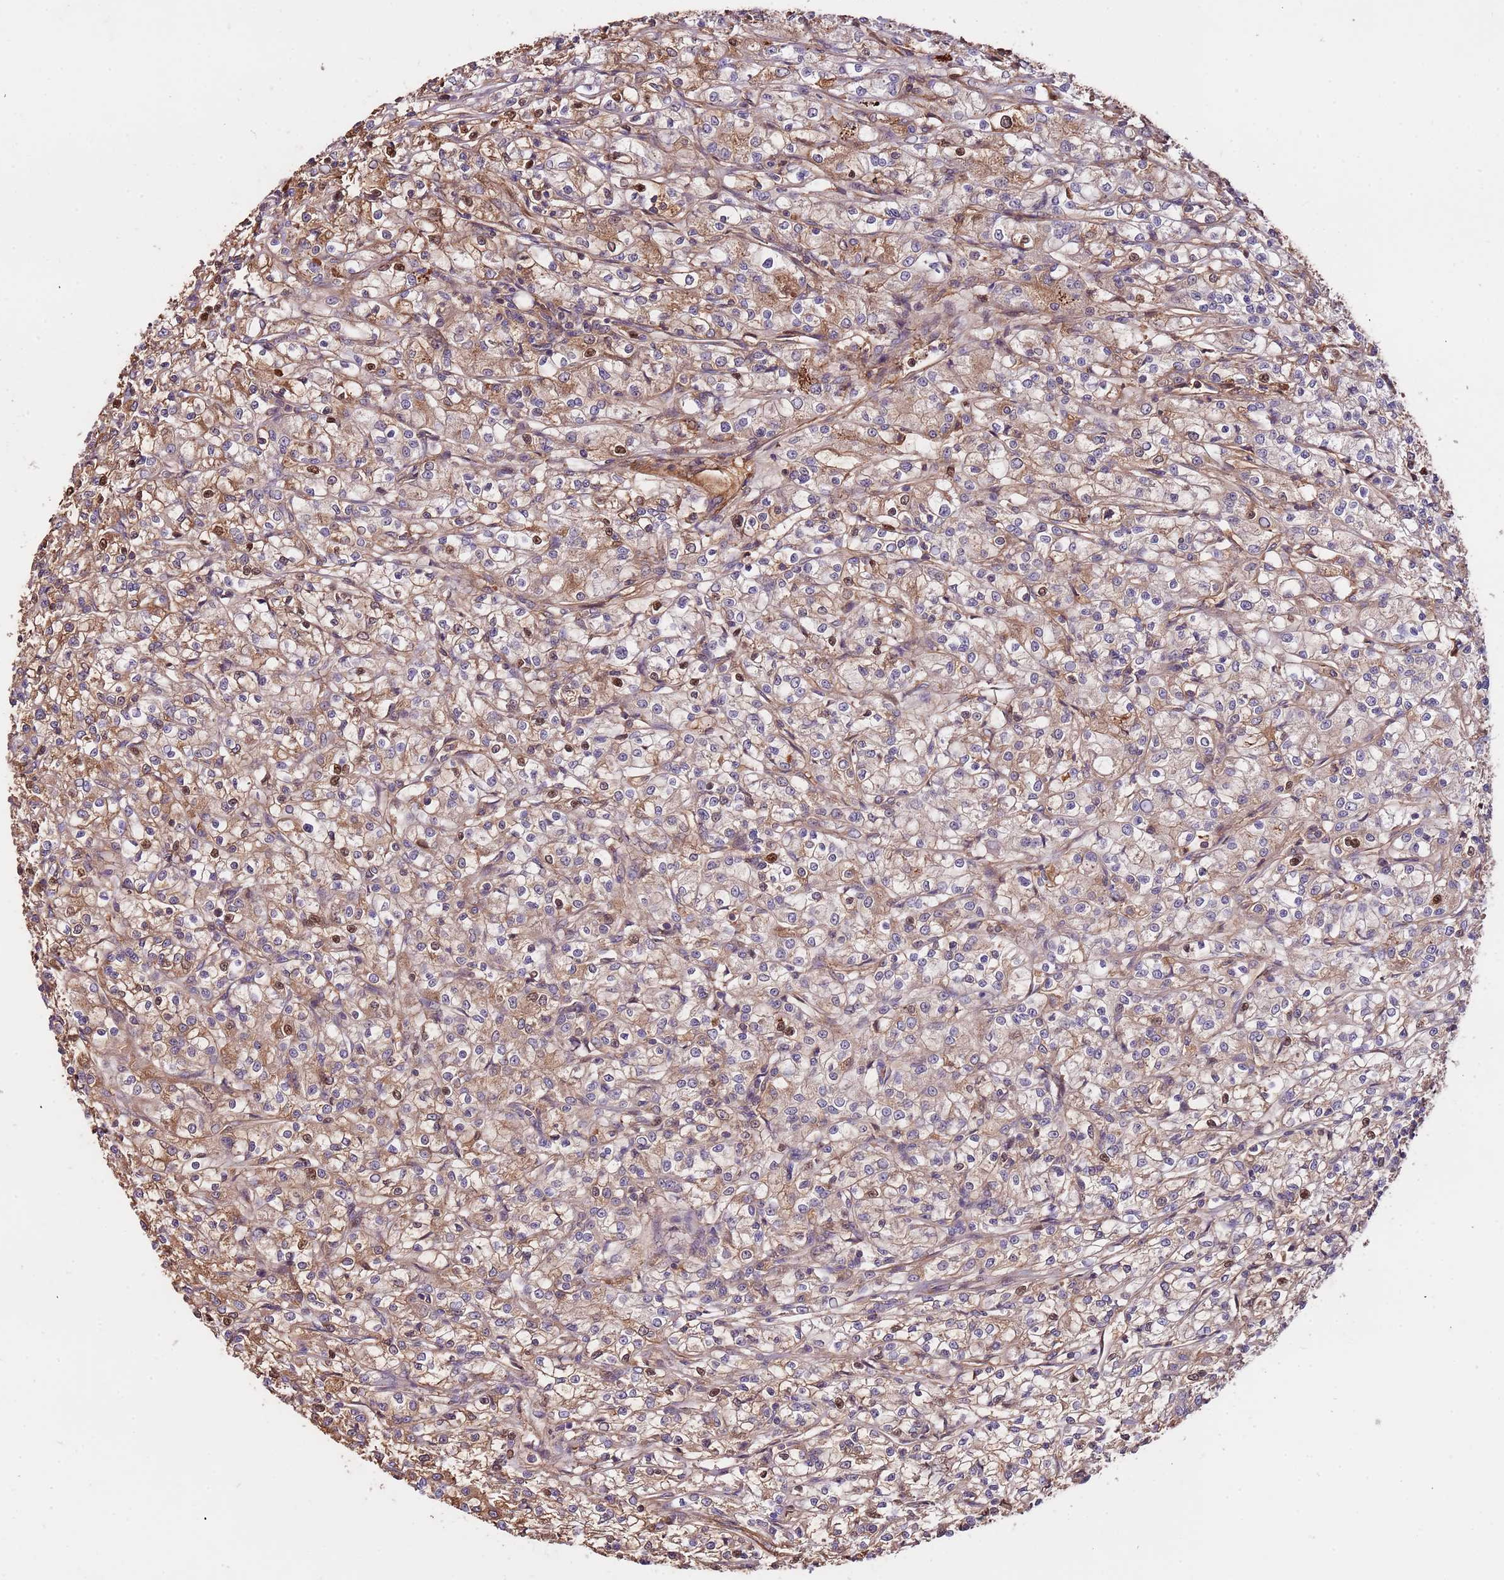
{"staining": {"intensity": "moderate", "quantity": "<25%", "location": "cytoplasmic/membranous,nuclear"}, "tissue": "renal cancer", "cell_type": "Tumor cells", "image_type": "cancer", "snomed": [{"axis": "morphology", "description": "Adenocarcinoma, NOS"}, {"axis": "topography", "description": "Kidney"}], "caption": "Brown immunohistochemical staining in adenocarcinoma (renal) reveals moderate cytoplasmic/membranous and nuclear staining in approximately <25% of tumor cells. Using DAB (3,3'-diaminobenzidine) (brown) and hematoxylin (blue) stains, captured at high magnification using brightfield microscopy.", "gene": "DENR", "patient": {"sex": "female", "age": 59}}